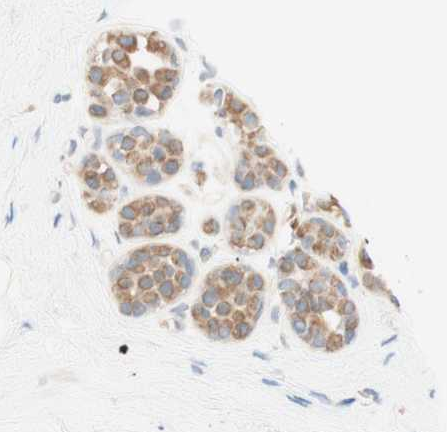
{"staining": {"intensity": "negative", "quantity": "none", "location": "none"}, "tissue": "breast", "cell_type": "Adipocytes", "image_type": "normal", "snomed": [{"axis": "morphology", "description": "Normal tissue, NOS"}, {"axis": "topography", "description": "Breast"}], "caption": "There is no significant expression in adipocytes of breast. The staining is performed using DAB brown chromogen with nuclei counter-stained in using hematoxylin.", "gene": "CLCN2", "patient": {"sex": "female", "age": 75}}